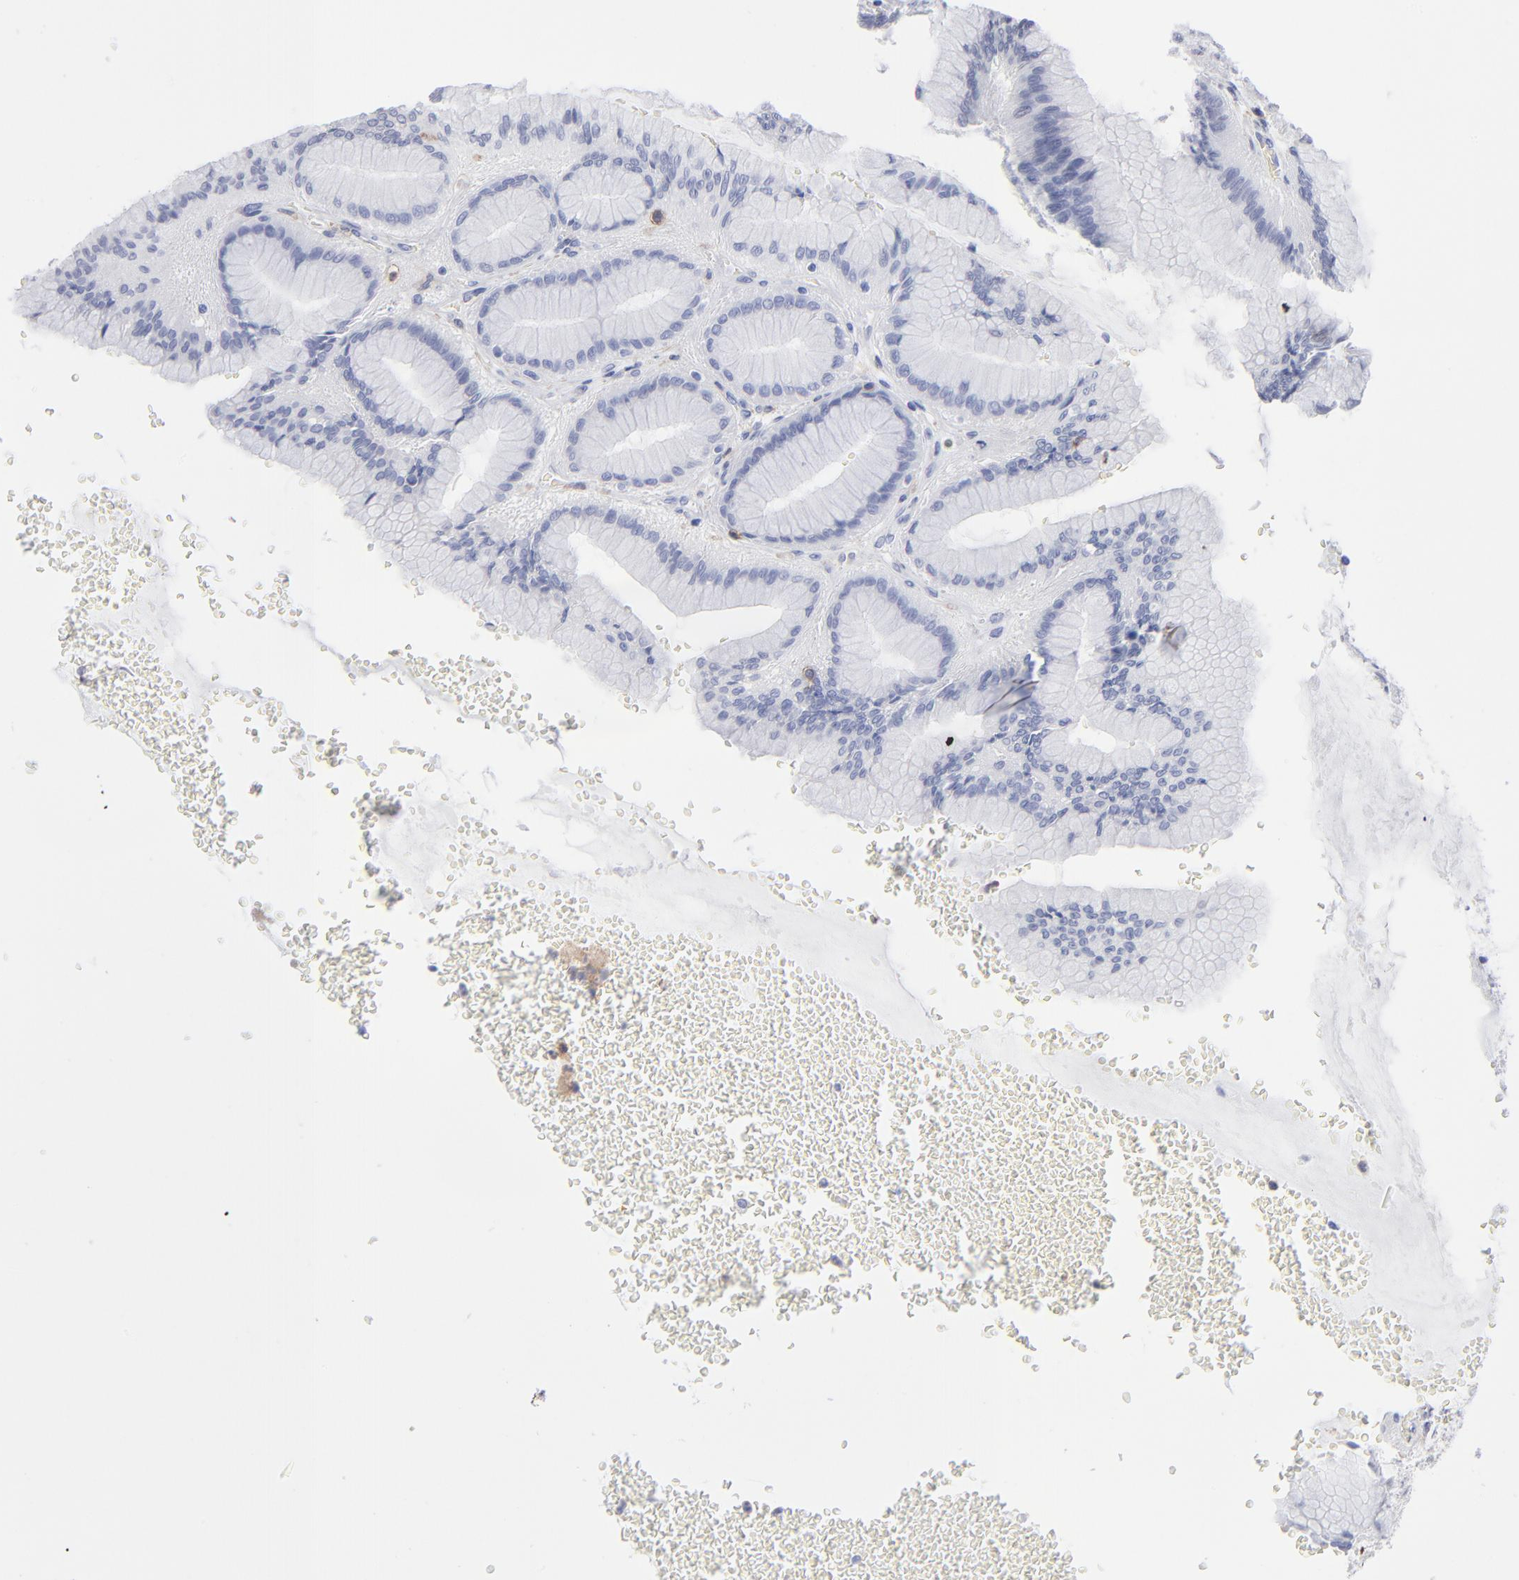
{"staining": {"intensity": "negative", "quantity": "none", "location": "none"}, "tissue": "stomach", "cell_type": "Glandular cells", "image_type": "normal", "snomed": [{"axis": "morphology", "description": "Normal tissue, NOS"}, {"axis": "morphology", "description": "Adenocarcinoma, NOS"}, {"axis": "topography", "description": "Stomach"}, {"axis": "topography", "description": "Stomach, lower"}], "caption": "Protein analysis of normal stomach reveals no significant positivity in glandular cells.", "gene": "LAT2", "patient": {"sex": "female", "age": 65}}